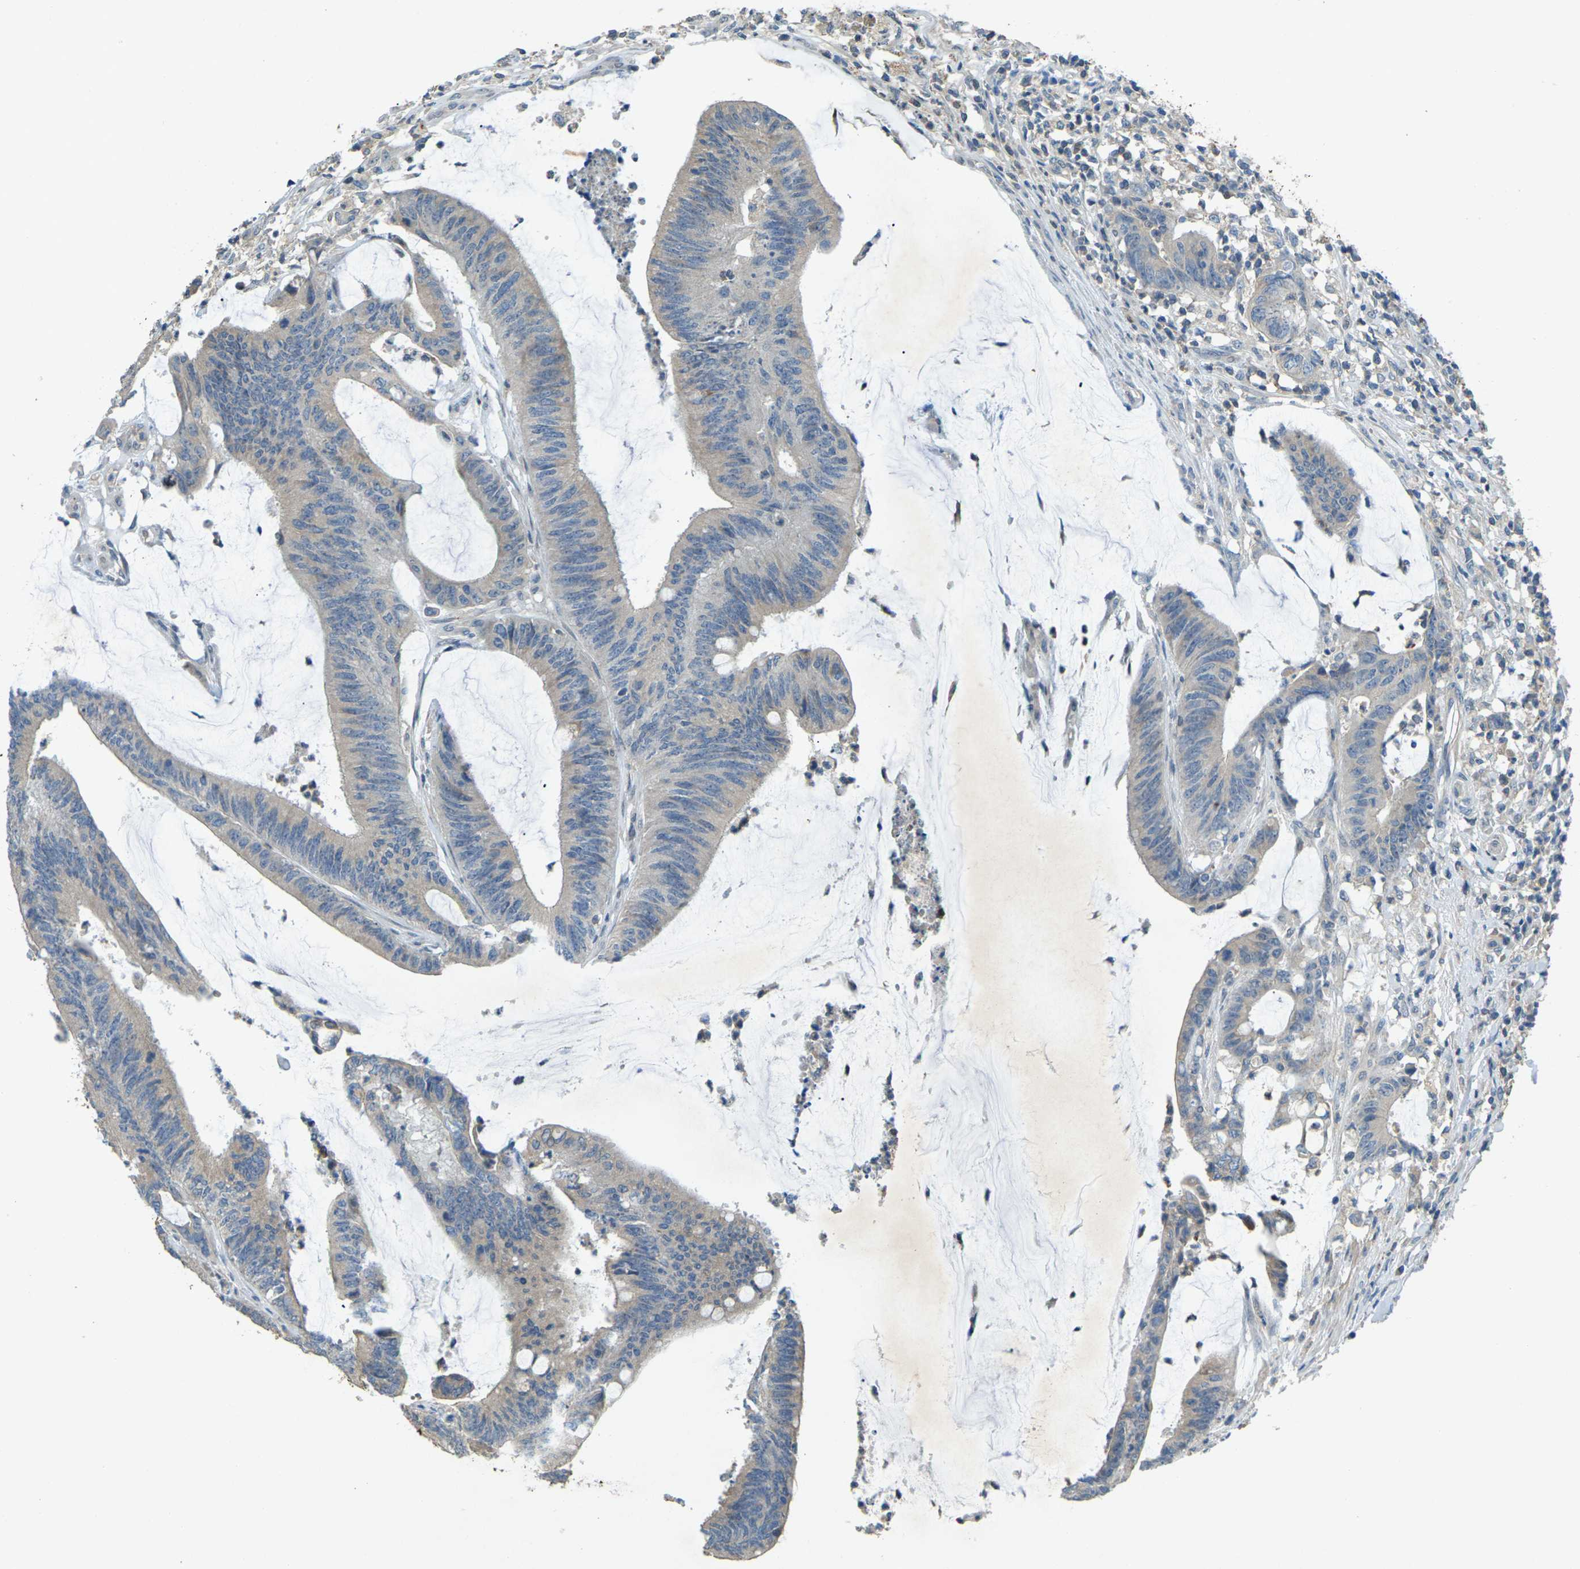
{"staining": {"intensity": "weak", "quantity": "<25%", "location": "cytoplasmic/membranous"}, "tissue": "colorectal cancer", "cell_type": "Tumor cells", "image_type": "cancer", "snomed": [{"axis": "morphology", "description": "Adenocarcinoma, NOS"}, {"axis": "topography", "description": "Rectum"}], "caption": "This is an immunohistochemistry (IHC) histopathology image of human adenocarcinoma (colorectal). There is no expression in tumor cells.", "gene": "SIGLEC14", "patient": {"sex": "female", "age": 66}}